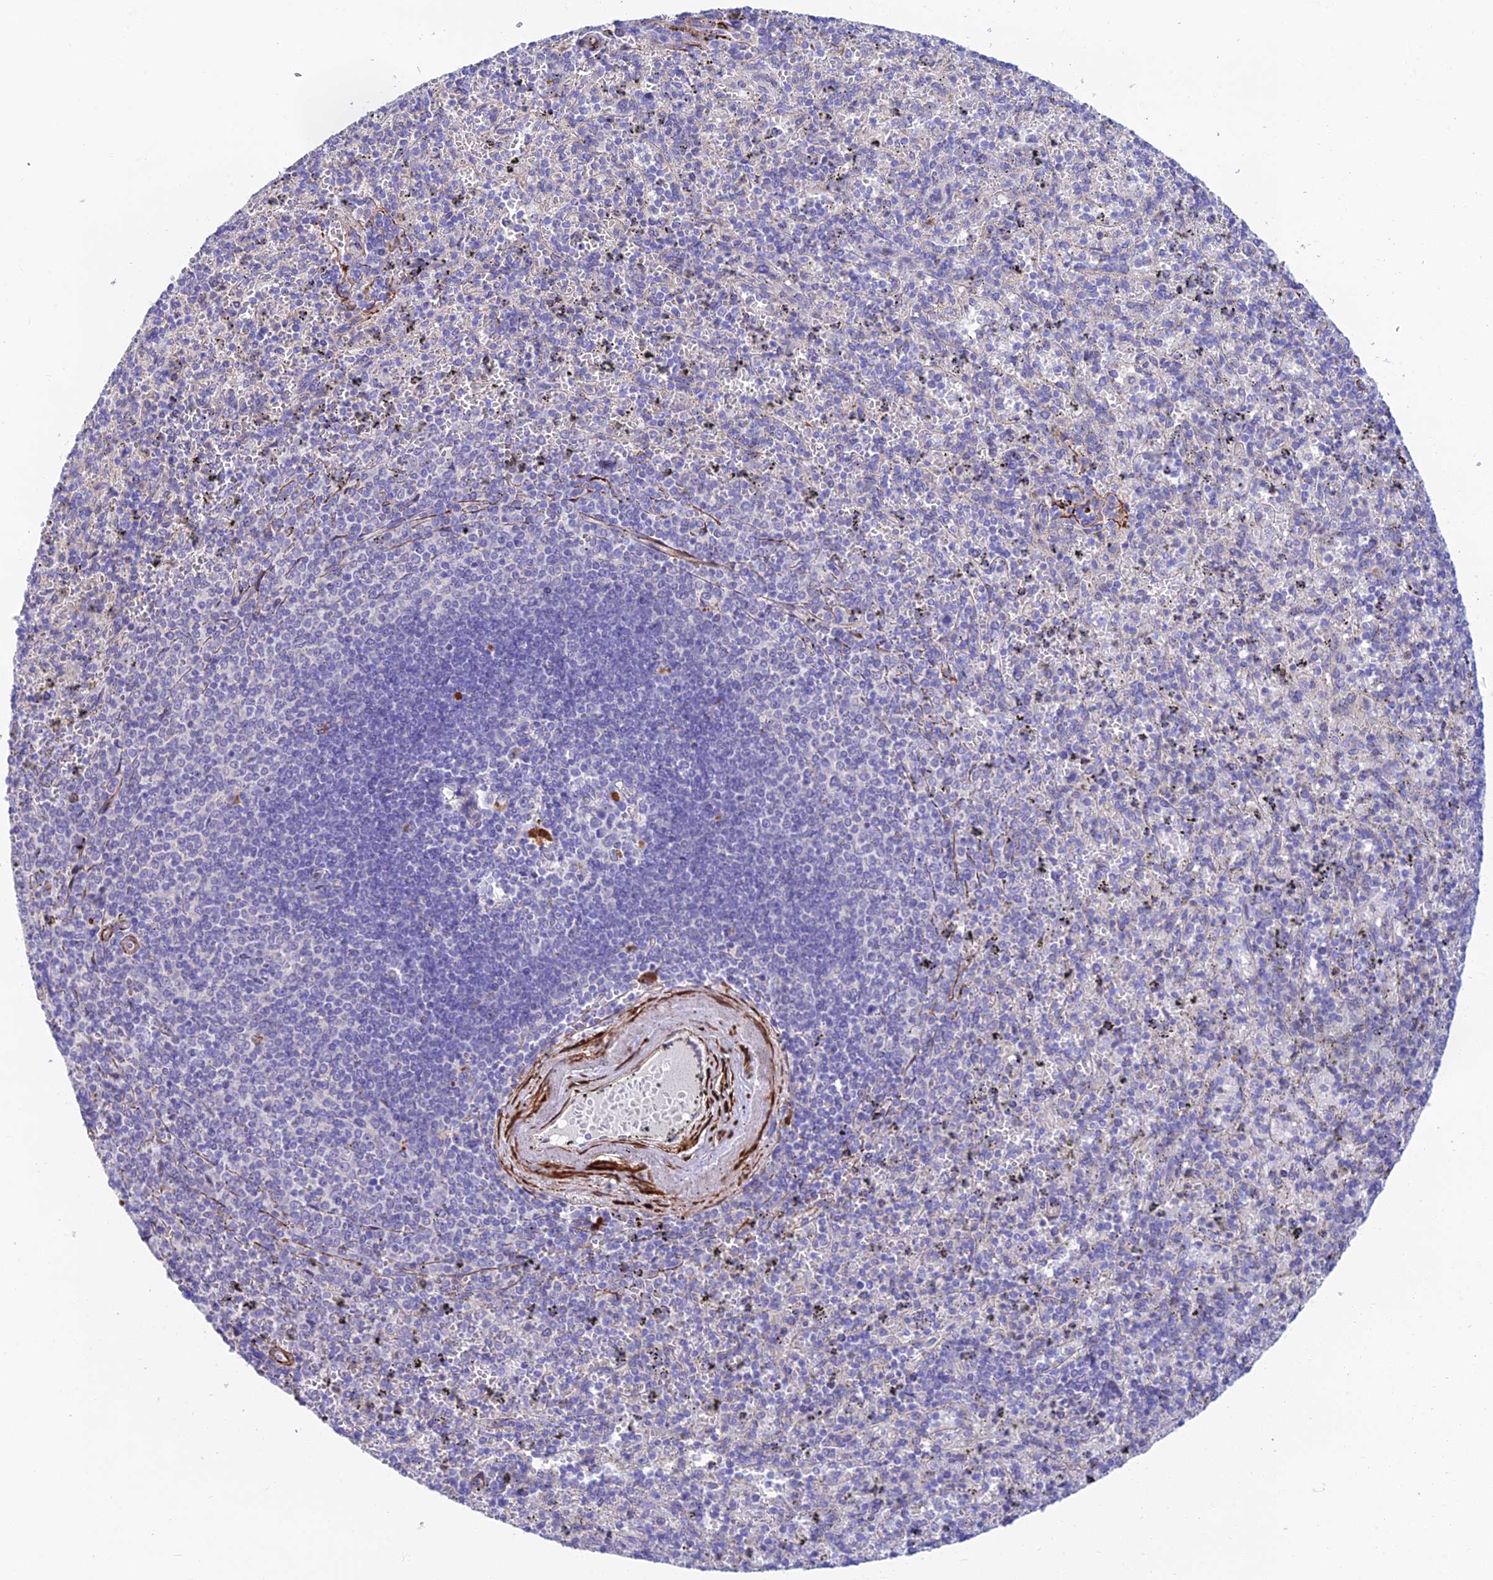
{"staining": {"intensity": "negative", "quantity": "none", "location": "none"}, "tissue": "spleen", "cell_type": "Cells in red pulp", "image_type": "normal", "snomed": [{"axis": "morphology", "description": "Normal tissue, NOS"}, {"axis": "topography", "description": "Spleen"}], "caption": "An image of human spleen is negative for staining in cells in red pulp. (Brightfield microscopy of DAB immunohistochemistry (IHC) at high magnification).", "gene": "ANKRD50", "patient": {"sex": "male", "age": 82}}